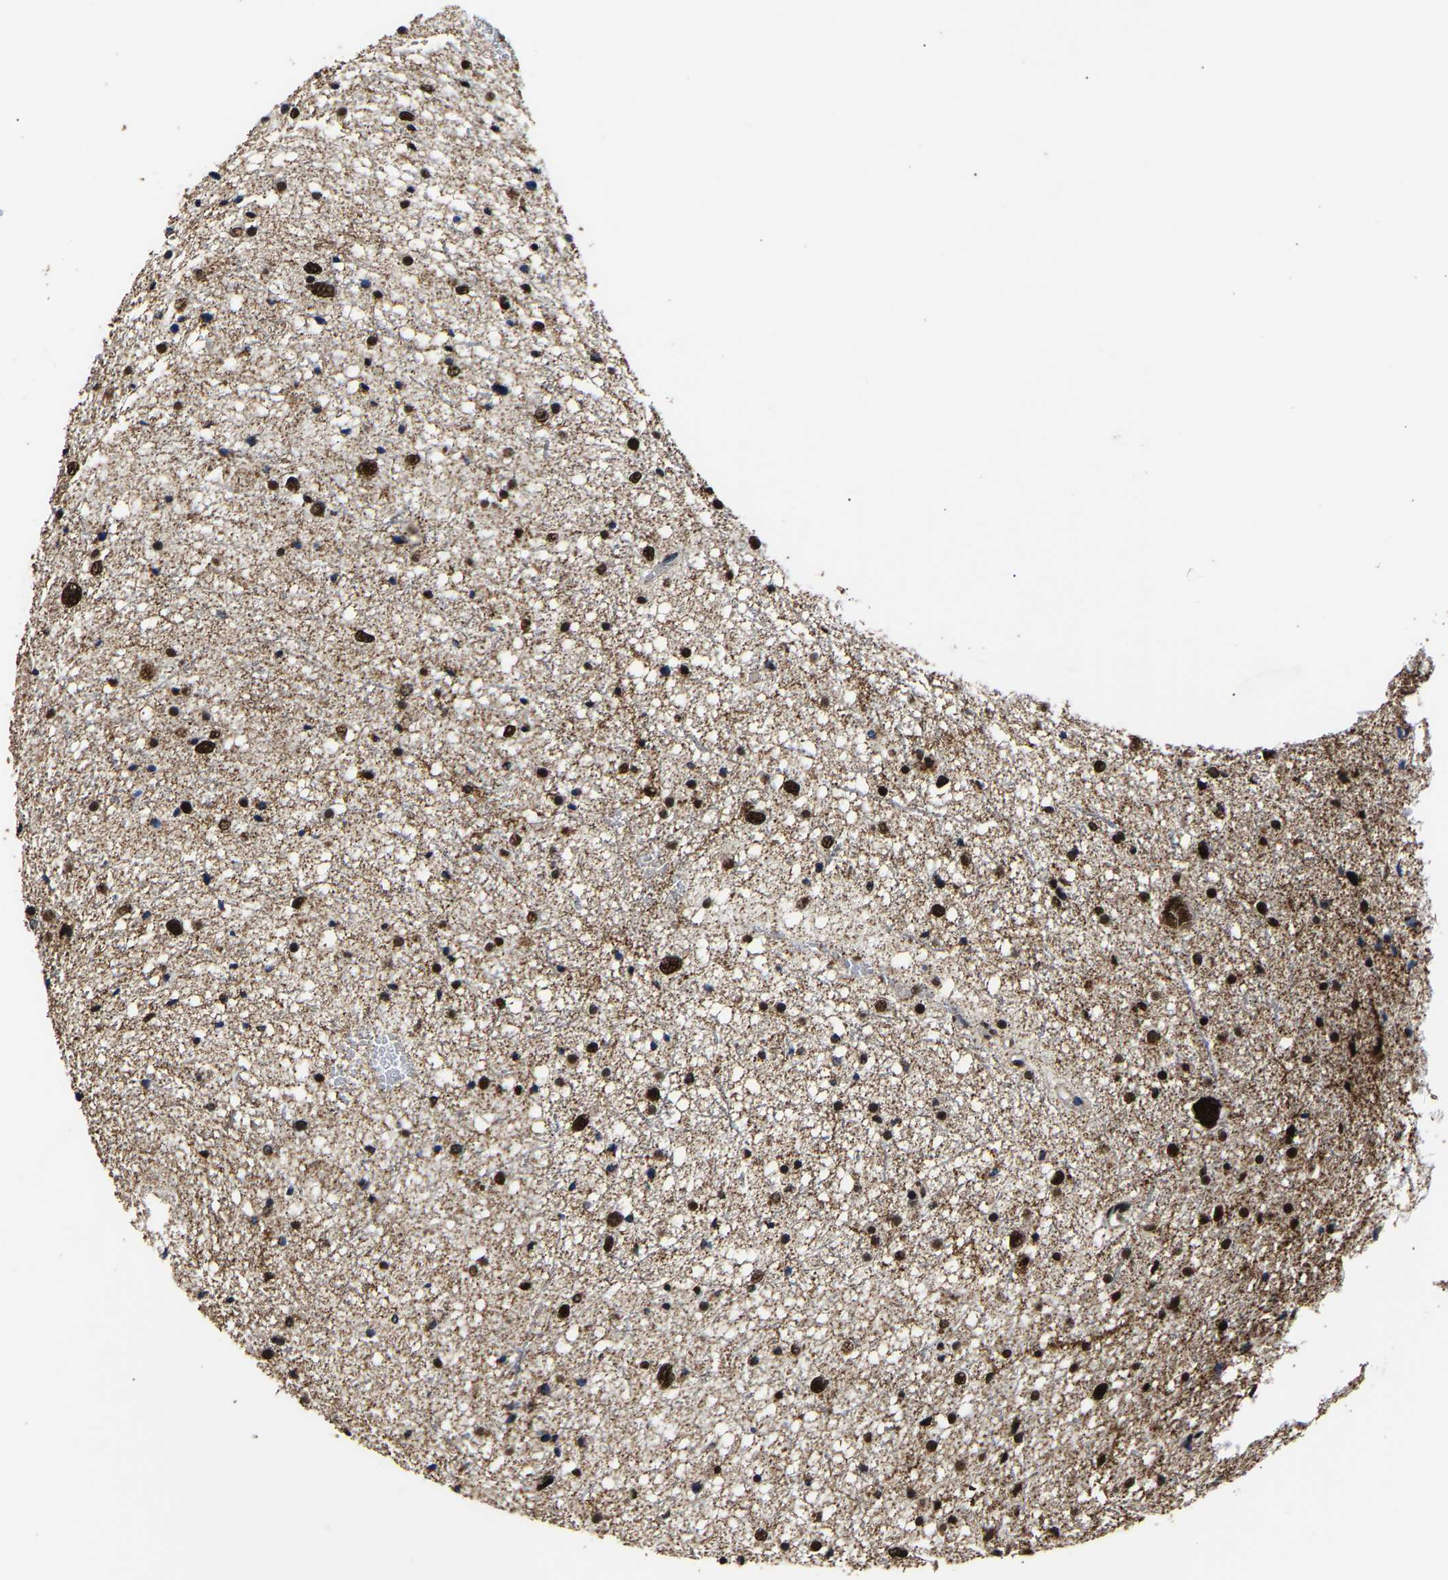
{"staining": {"intensity": "strong", "quantity": ">75%", "location": "nuclear"}, "tissue": "glioma", "cell_type": "Tumor cells", "image_type": "cancer", "snomed": [{"axis": "morphology", "description": "Glioma, malignant, Low grade"}, {"axis": "topography", "description": "Brain"}], "caption": "DAB immunohistochemical staining of glioma reveals strong nuclear protein expression in approximately >75% of tumor cells. (DAB IHC with brightfield microscopy, high magnification).", "gene": "SAFB", "patient": {"sex": "female", "age": 37}}